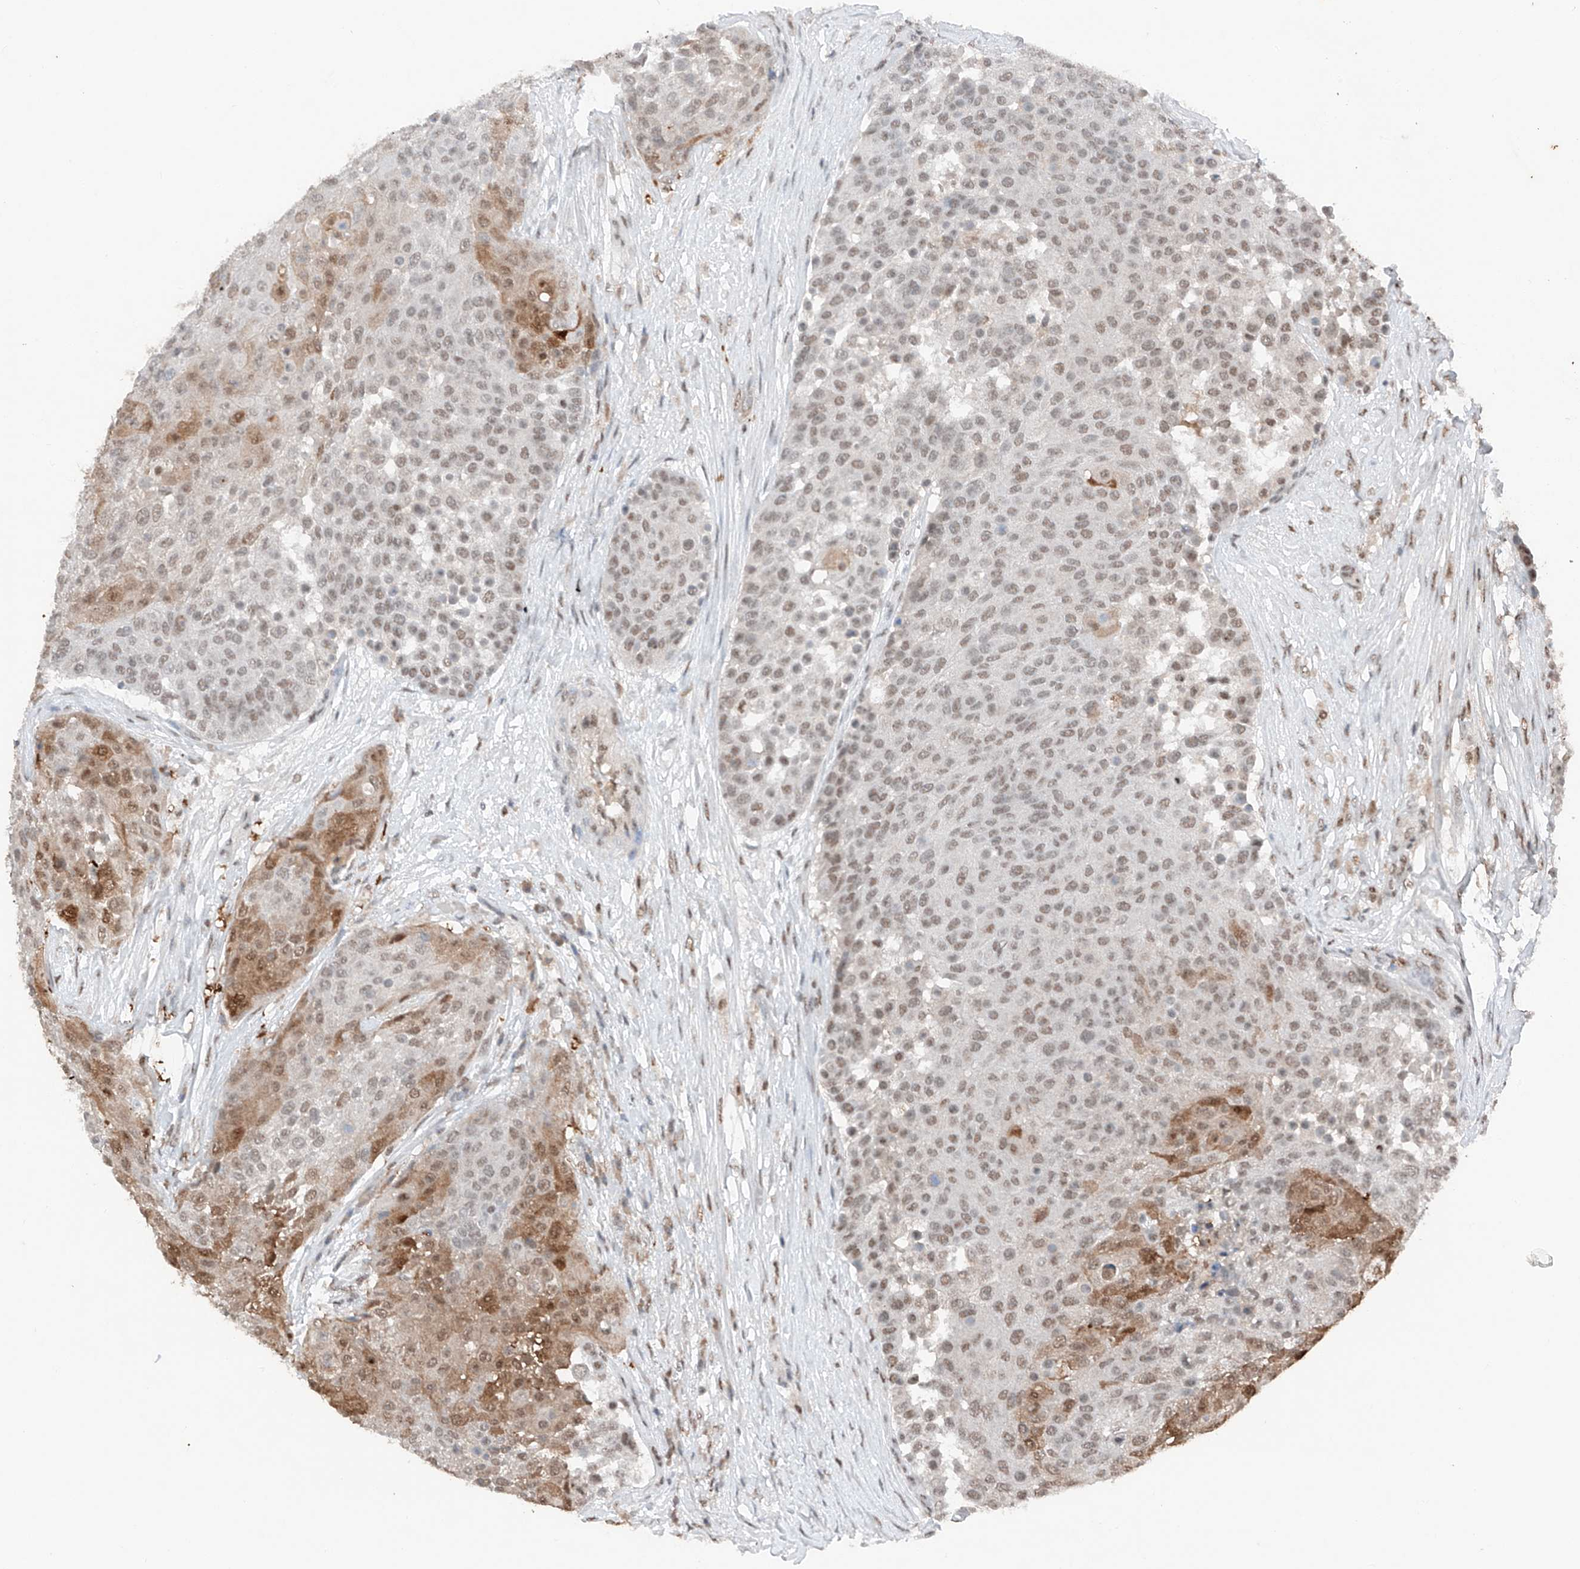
{"staining": {"intensity": "moderate", "quantity": "25%-75%", "location": "cytoplasmic/membranous,nuclear"}, "tissue": "urothelial cancer", "cell_type": "Tumor cells", "image_type": "cancer", "snomed": [{"axis": "morphology", "description": "Urothelial carcinoma, High grade"}, {"axis": "topography", "description": "Urinary bladder"}], "caption": "IHC photomicrograph of neoplastic tissue: human urothelial carcinoma (high-grade) stained using immunohistochemistry reveals medium levels of moderate protein expression localized specifically in the cytoplasmic/membranous and nuclear of tumor cells, appearing as a cytoplasmic/membranous and nuclear brown color.", "gene": "TBX4", "patient": {"sex": "female", "age": 63}}